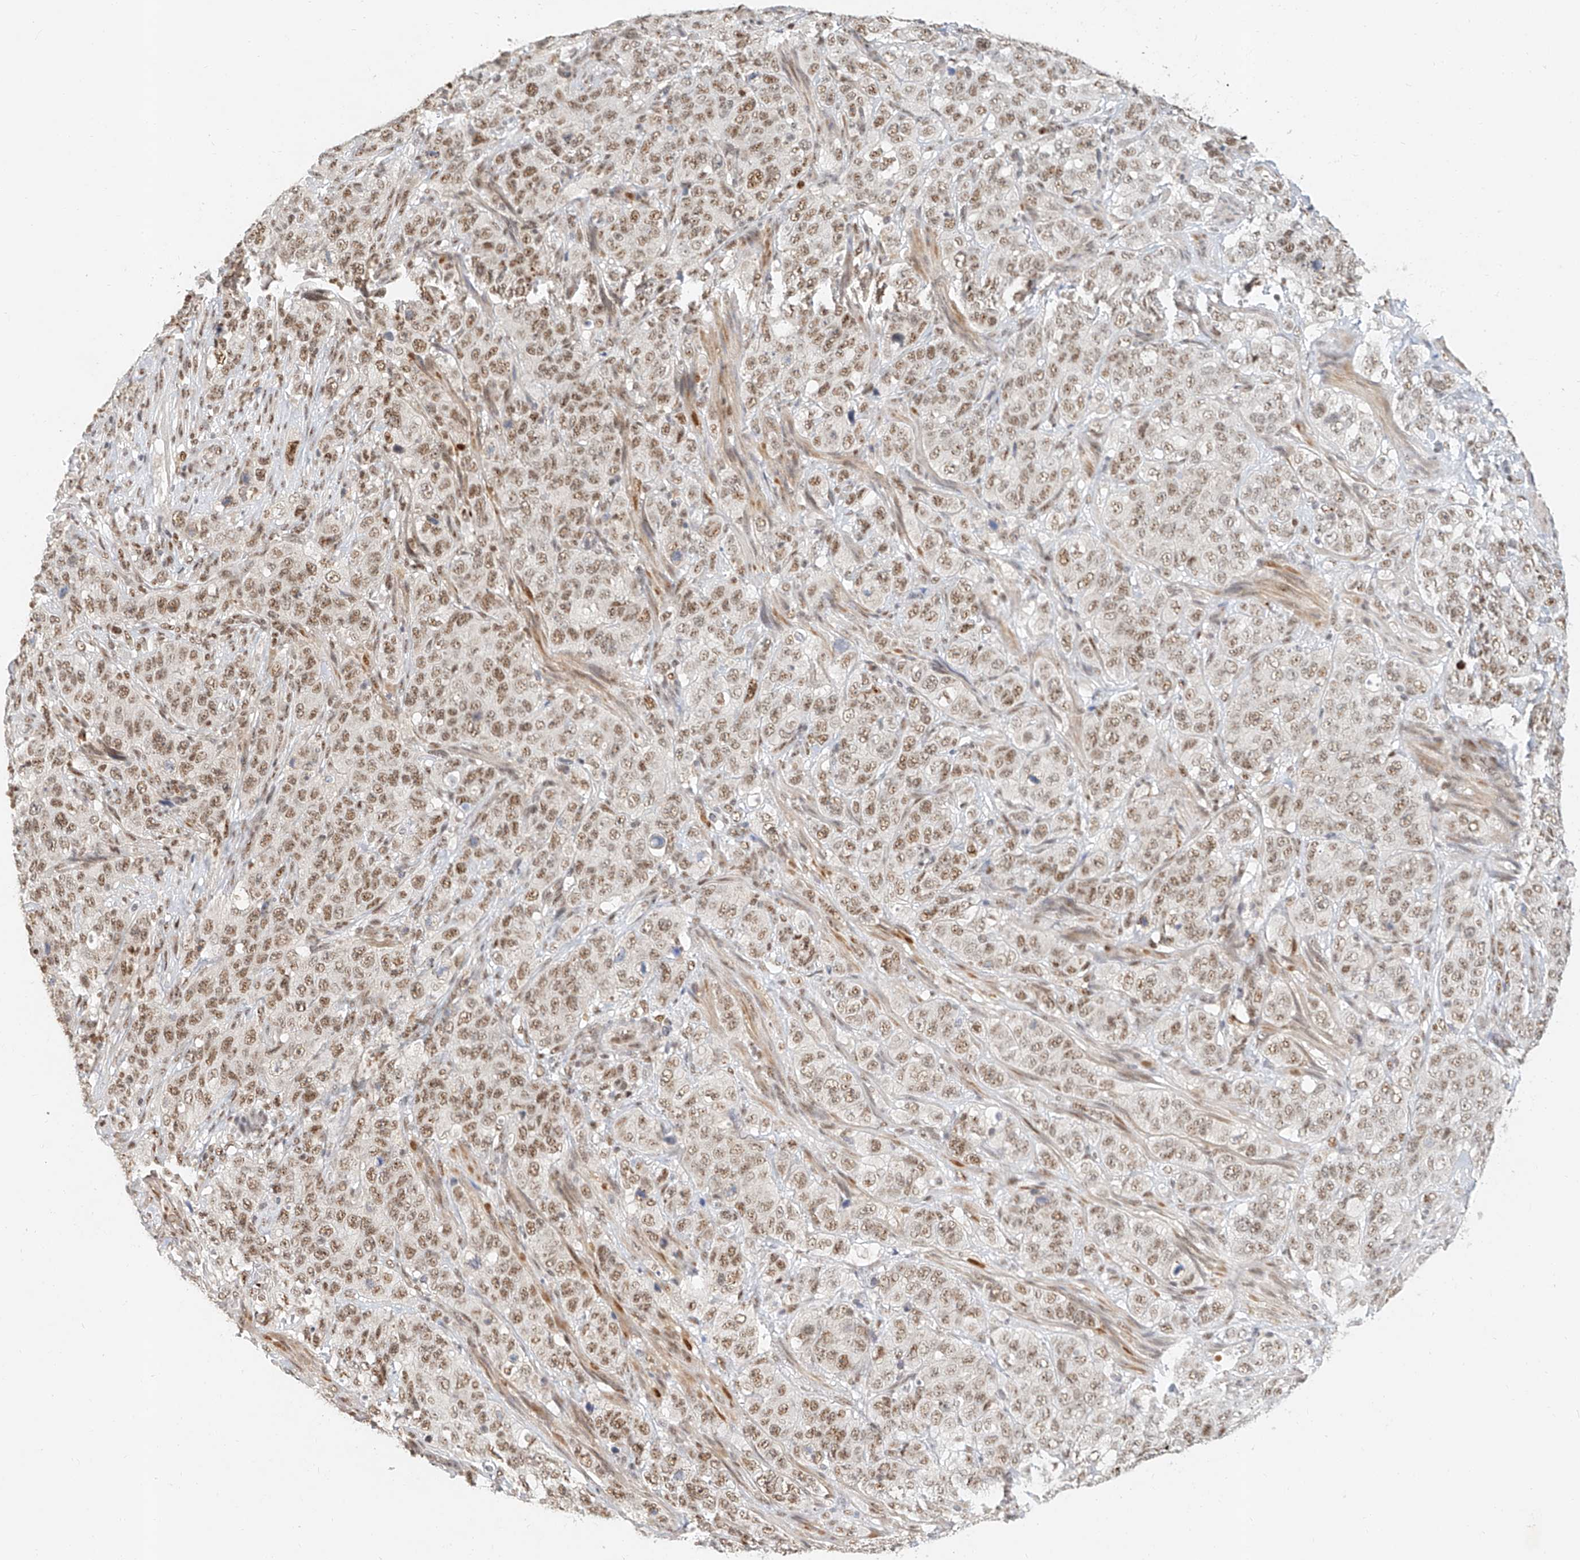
{"staining": {"intensity": "moderate", "quantity": ">75%", "location": "nuclear"}, "tissue": "stomach cancer", "cell_type": "Tumor cells", "image_type": "cancer", "snomed": [{"axis": "morphology", "description": "Adenocarcinoma, NOS"}, {"axis": "topography", "description": "Stomach"}], "caption": "Adenocarcinoma (stomach) tissue shows moderate nuclear expression in approximately >75% of tumor cells, visualized by immunohistochemistry.", "gene": "CXorf58", "patient": {"sex": "male", "age": 48}}